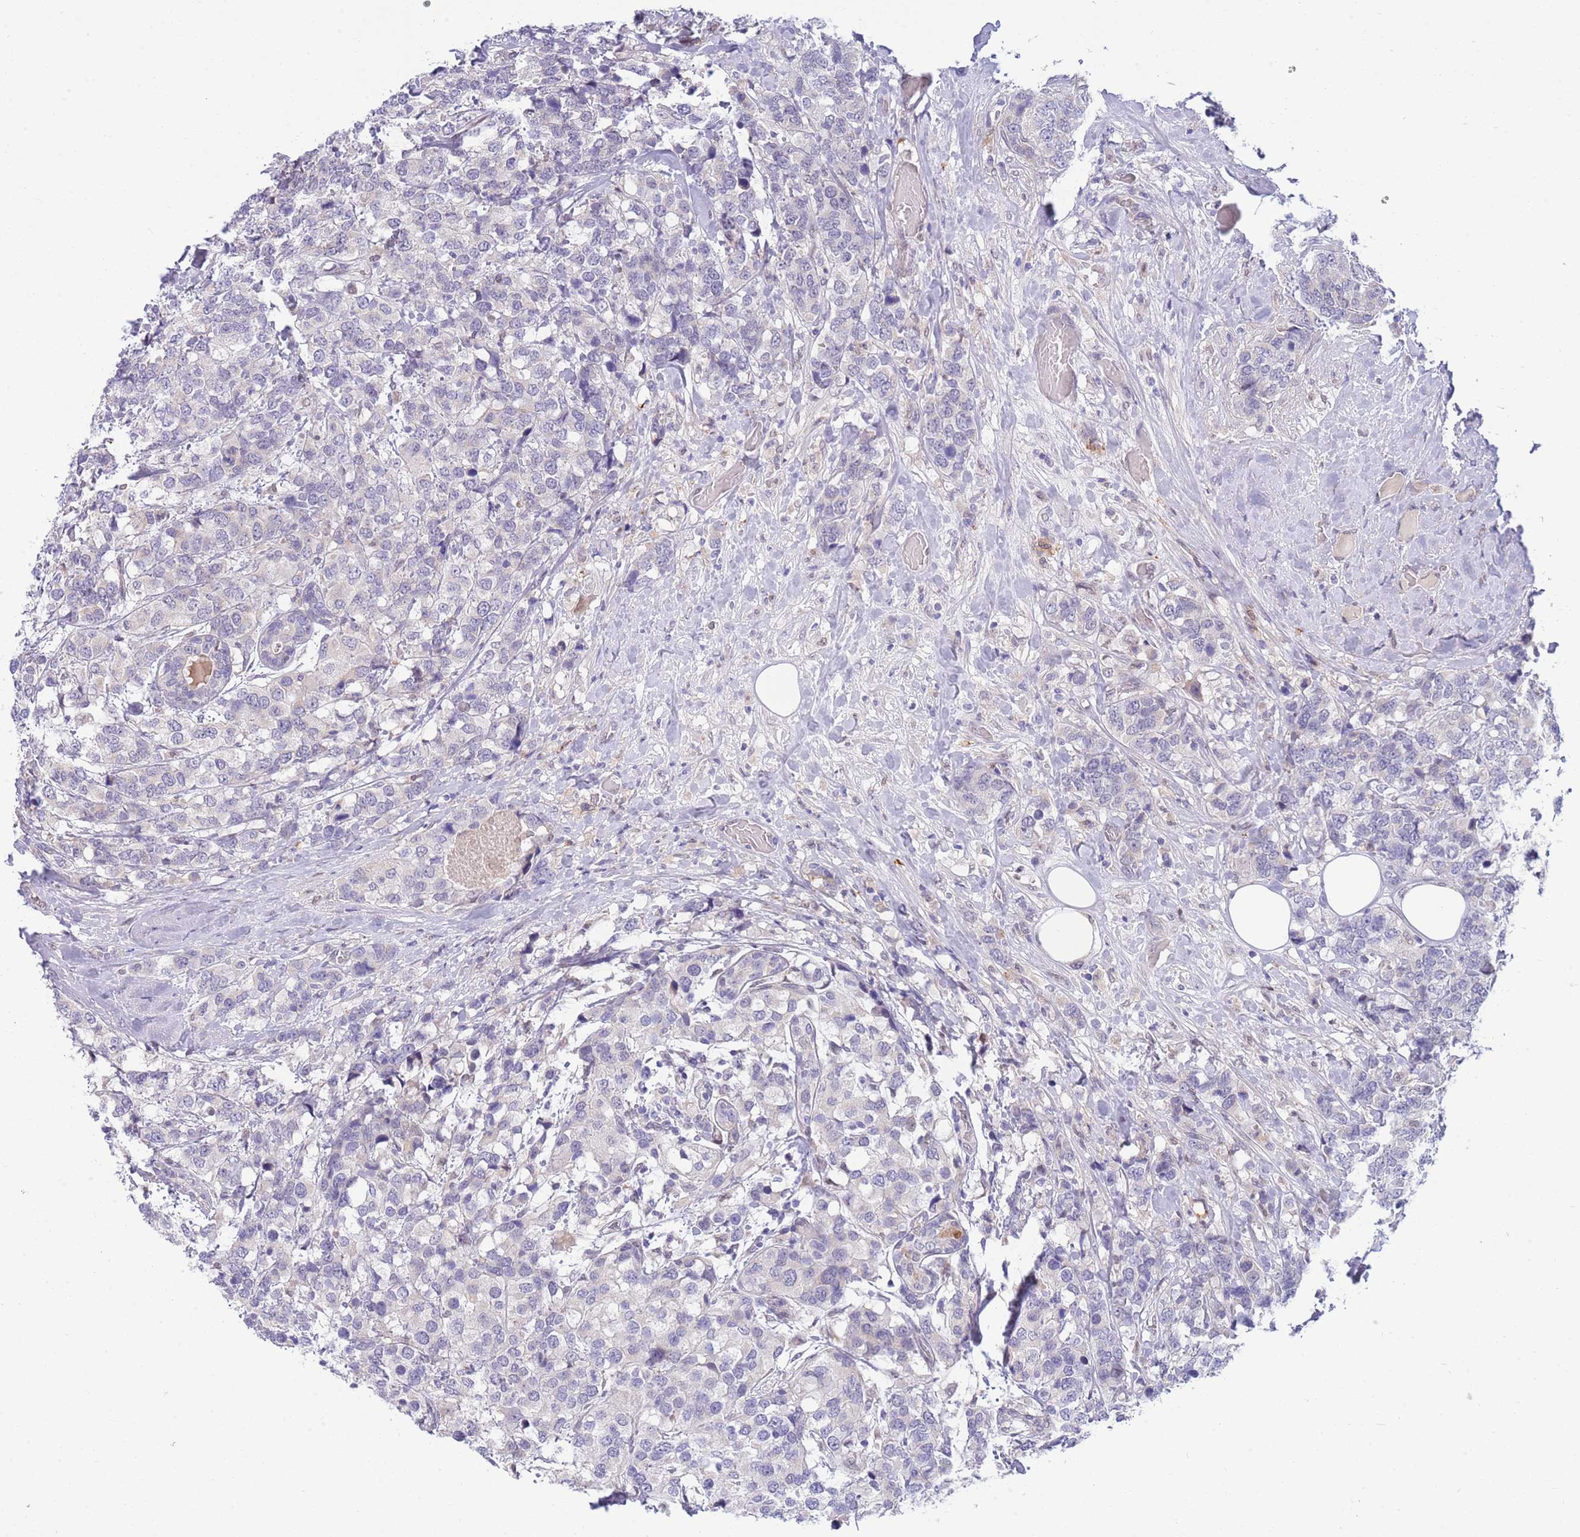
{"staining": {"intensity": "negative", "quantity": "none", "location": "none"}, "tissue": "breast cancer", "cell_type": "Tumor cells", "image_type": "cancer", "snomed": [{"axis": "morphology", "description": "Lobular carcinoma"}, {"axis": "topography", "description": "Breast"}], "caption": "A histopathology image of lobular carcinoma (breast) stained for a protein shows no brown staining in tumor cells.", "gene": "NLRP6", "patient": {"sex": "female", "age": 59}}